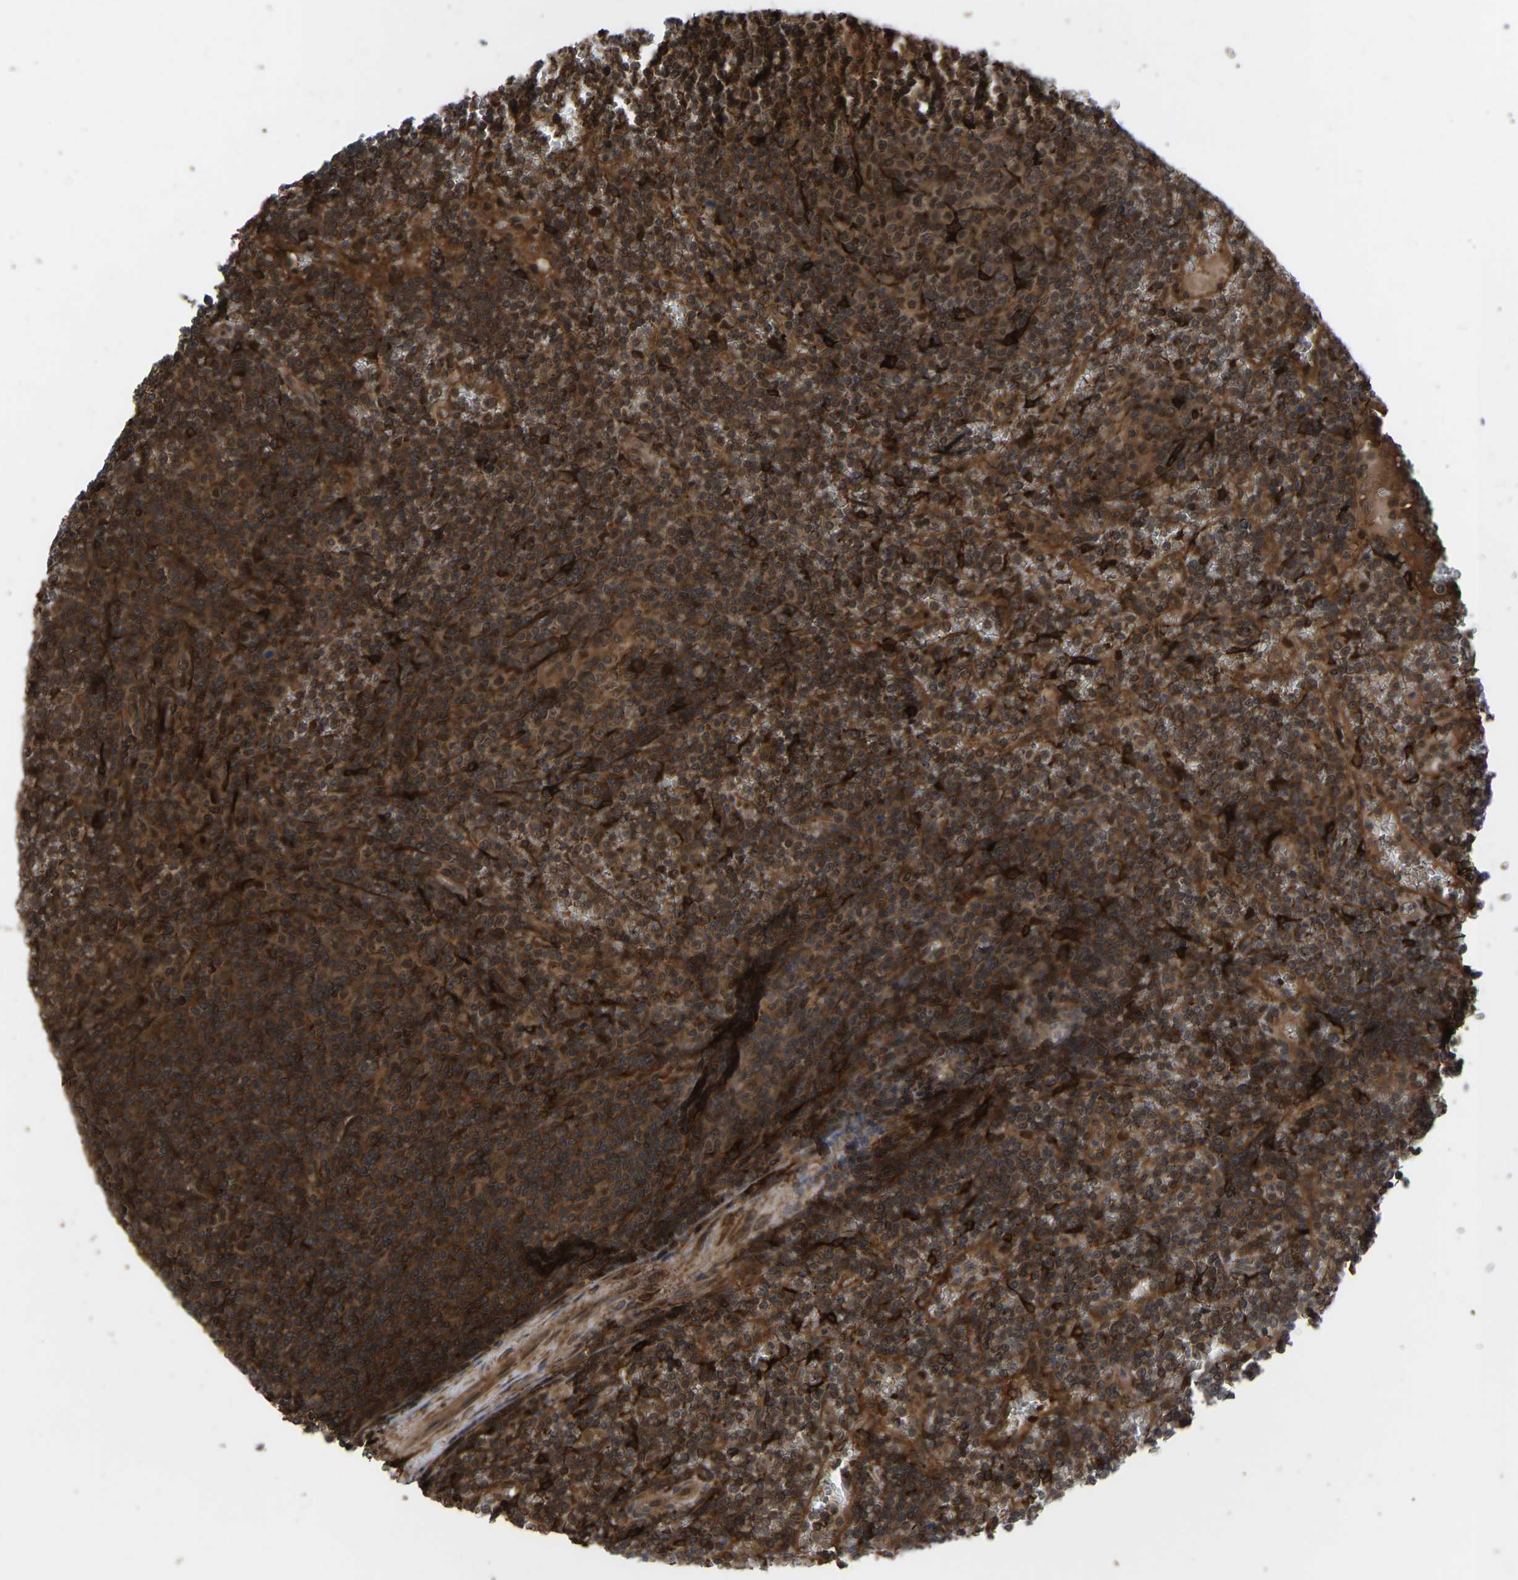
{"staining": {"intensity": "strong", "quantity": ">75%", "location": "cytoplasmic/membranous,nuclear"}, "tissue": "lymphoma", "cell_type": "Tumor cells", "image_type": "cancer", "snomed": [{"axis": "morphology", "description": "Malignant lymphoma, non-Hodgkin's type, Low grade"}, {"axis": "topography", "description": "Spleen"}], "caption": "A high-resolution histopathology image shows IHC staining of low-grade malignant lymphoma, non-Hodgkin's type, which displays strong cytoplasmic/membranous and nuclear staining in about >75% of tumor cells. Nuclei are stained in blue.", "gene": "CYP7B1", "patient": {"sex": "female", "age": 19}}